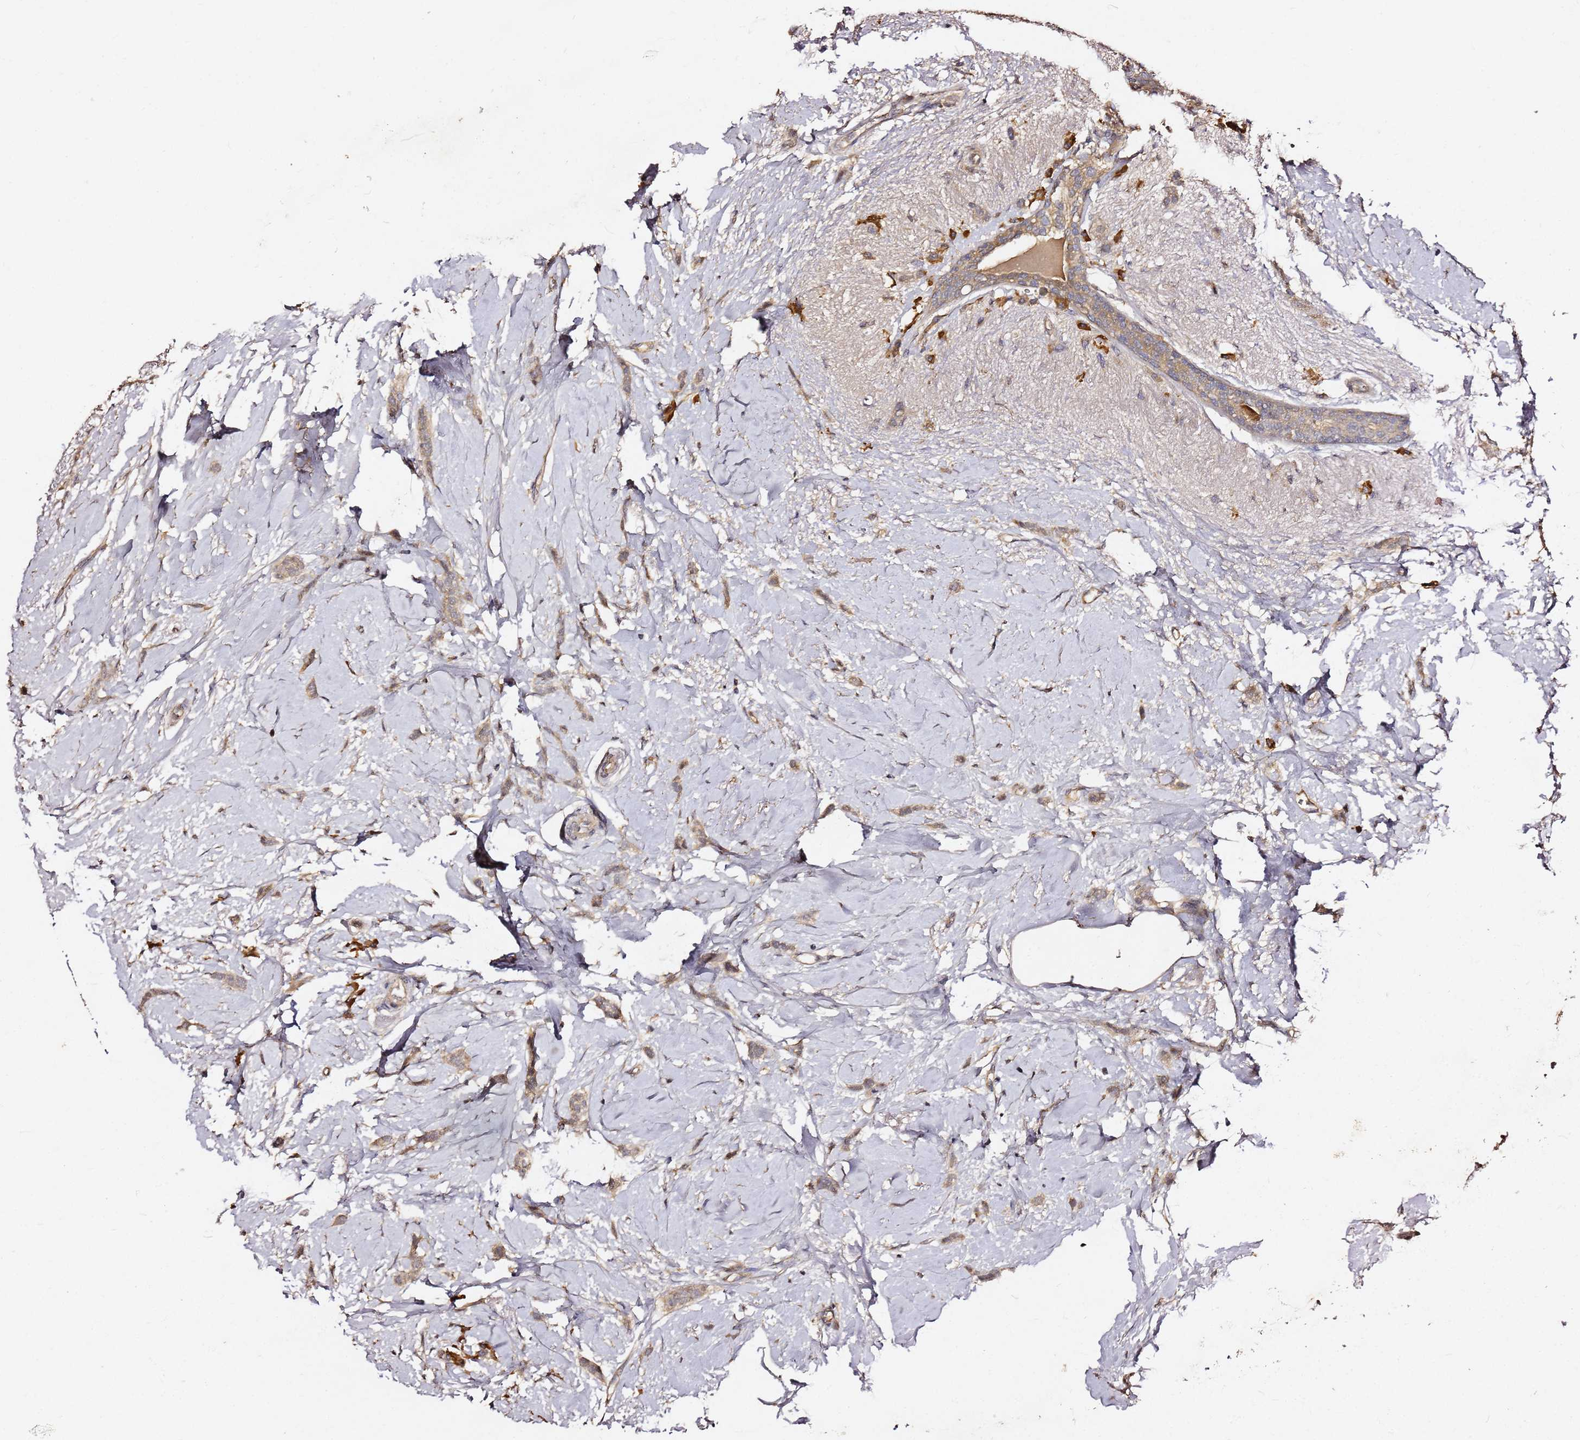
{"staining": {"intensity": "weak", "quantity": ">75%", "location": "cytoplasmic/membranous"}, "tissue": "breast cancer", "cell_type": "Tumor cells", "image_type": "cancer", "snomed": [{"axis": "morphology", "description": "Duct carcinoma"}, {"axis": "topography", "description": "Breast"}], "caption": "Tumor cells exhibit weak cytoplasmic/membranous positivity in about >75% of cells in breast cancer (intraductal carcinoma).", "gene": "C6orf136", "patient": {"sex": "female", "age": 72}}